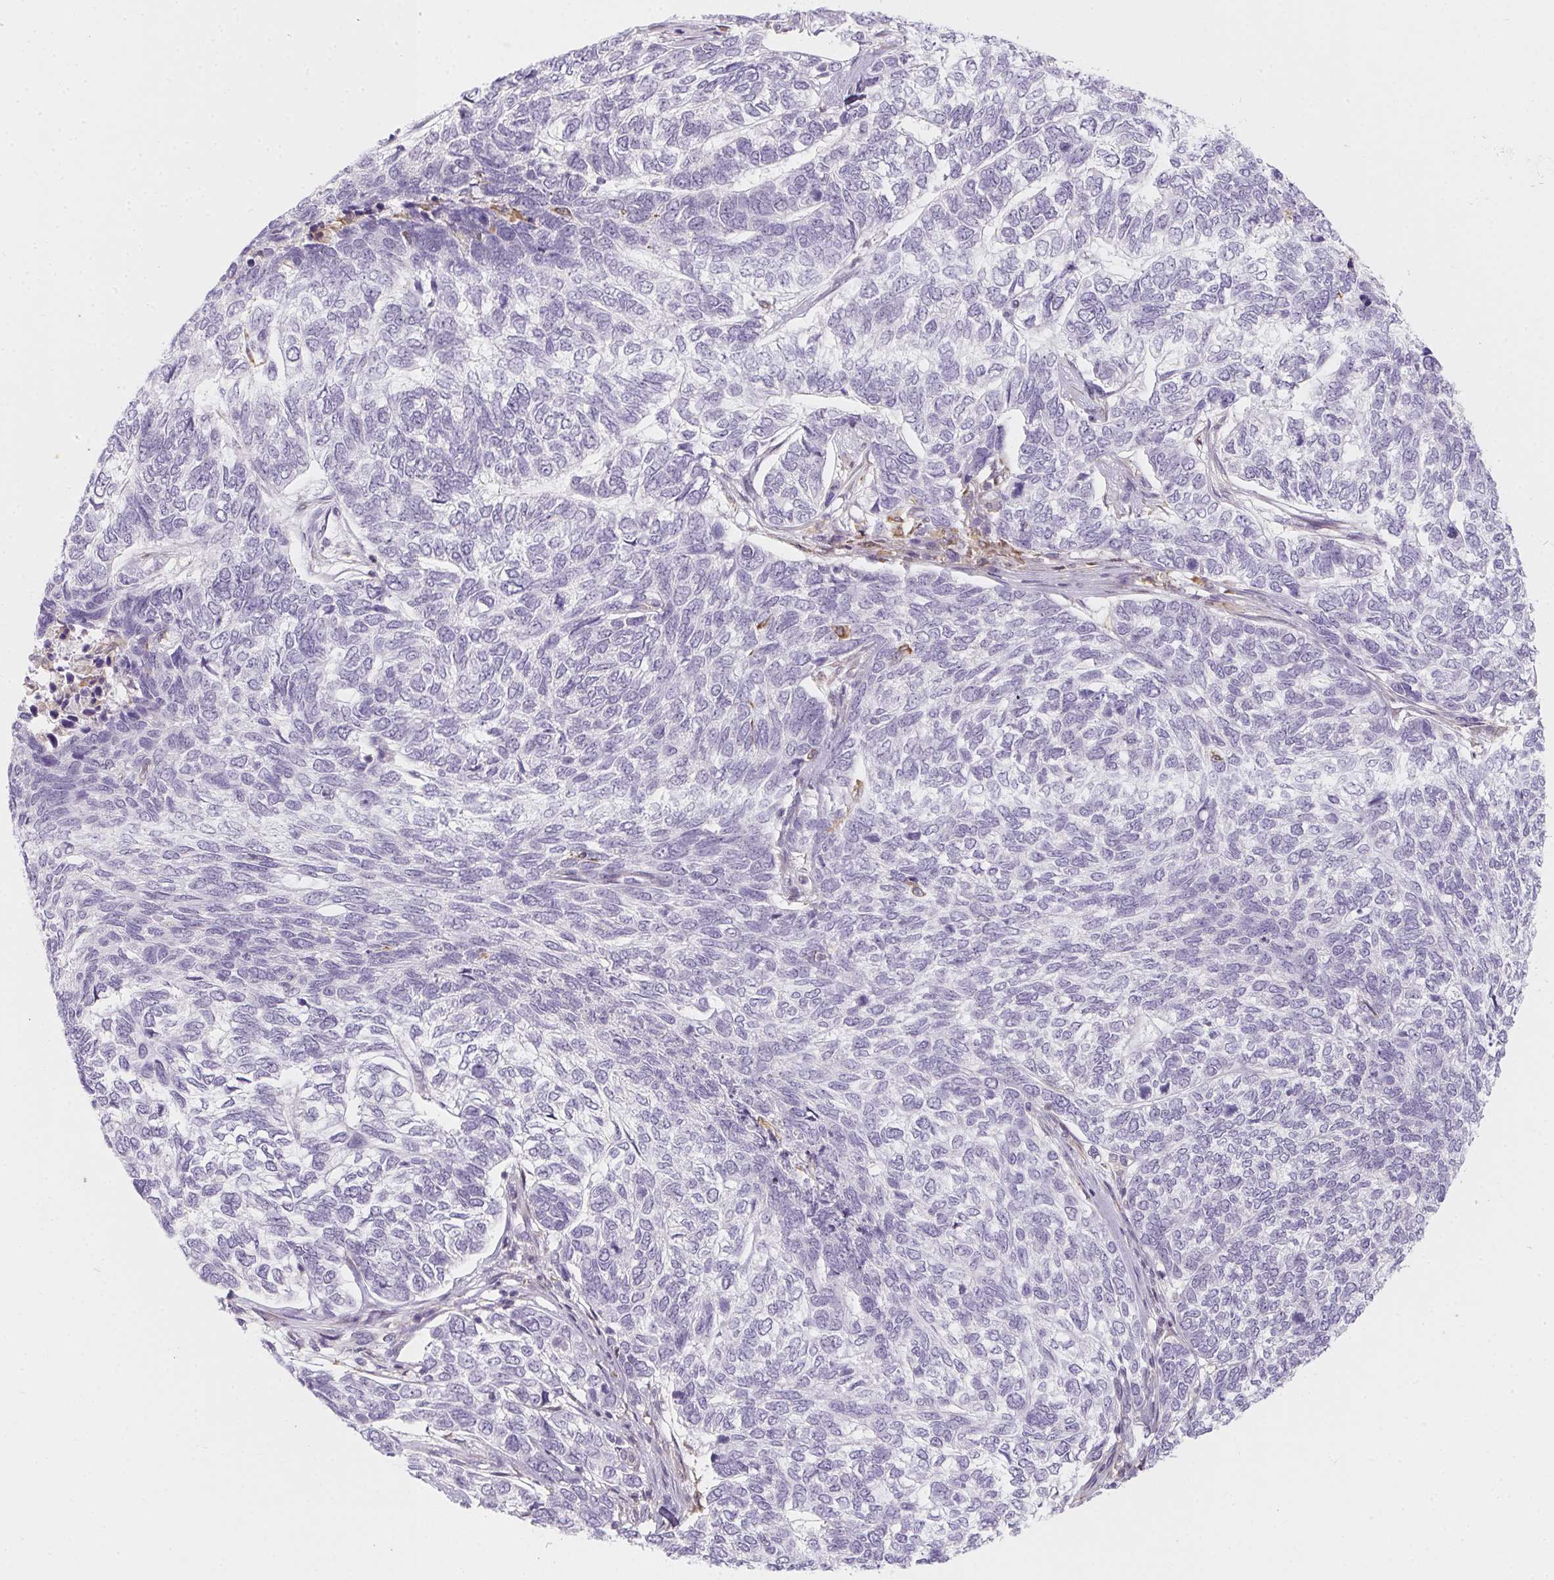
{"staining": {"intensity": "negative", "quantity": "none", "location": "none"}, "tissue": "skin cancer", "cell_type": "Tumor cells", "image_type": "cancer", "snomed": [{"axis": "morphology", "description": "Basal cell carcinoma"}, {"axis": "topography", "description": "Skin"}], "caption": "IHC micrograph of neoplastic tissue: human basal cell carcinoma (skin) stained with DAB exhibits no significant protein positivity in tumor cells. (Brightfield microscopy of DAB (3,3'-diaminobenzidine) immunohistochemistry at high magnification).", "gene": "SOAT1", "patient": {"sex": "female", "age": 65}}